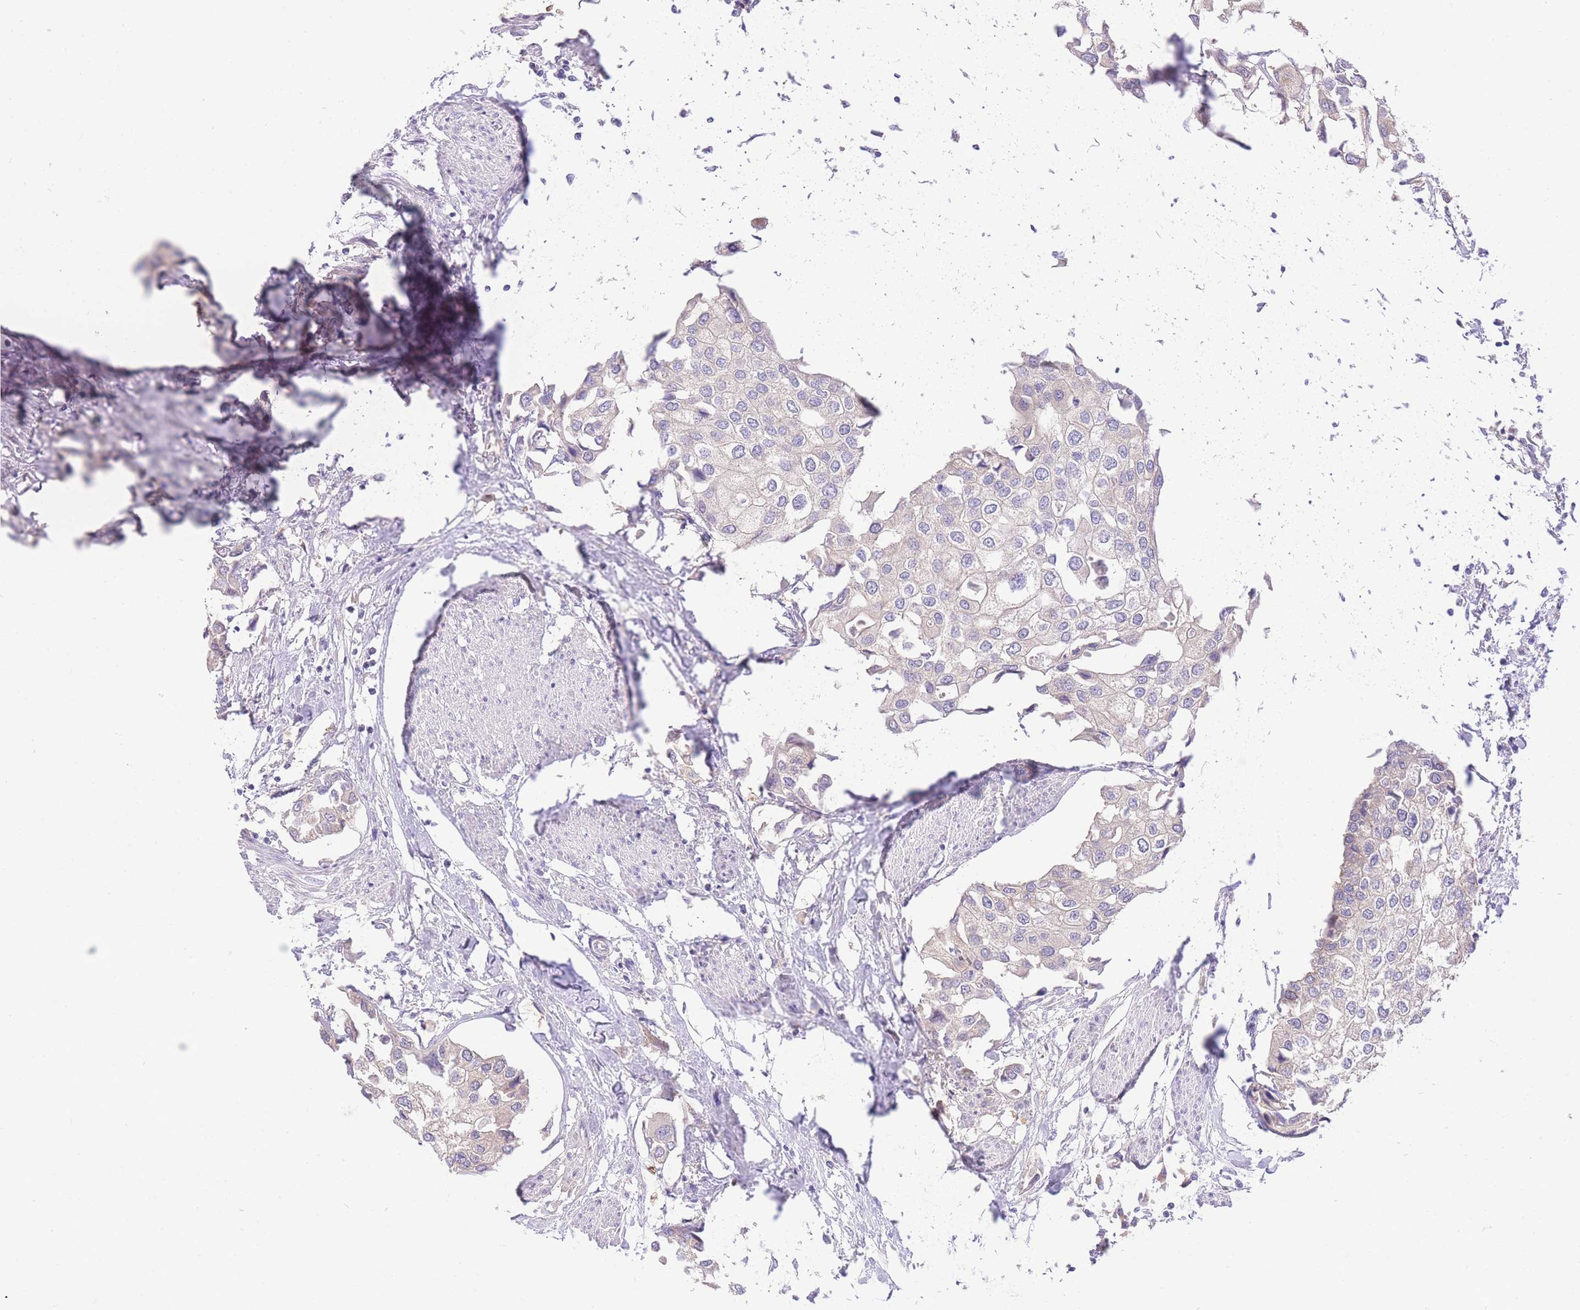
{"staining": {"intensity": "negative", "quantity": "none", "location": "none"}, "tissue": "urothelial cancer", "cell_type": "Tumor cells", "image_type": "cancer", "snomed": [{"axis": "morphology", "description": "Urothelial carcinoma, High grade"}, {"axis": "topography", "description": "Urinary bladder"}], "caption": "High-grade urothelial carcinoma stained for a protein using IHC demonstrates no staining tumor cells.", "gene": "LIPH", "patient": {"sex": "male", "age": 64}}